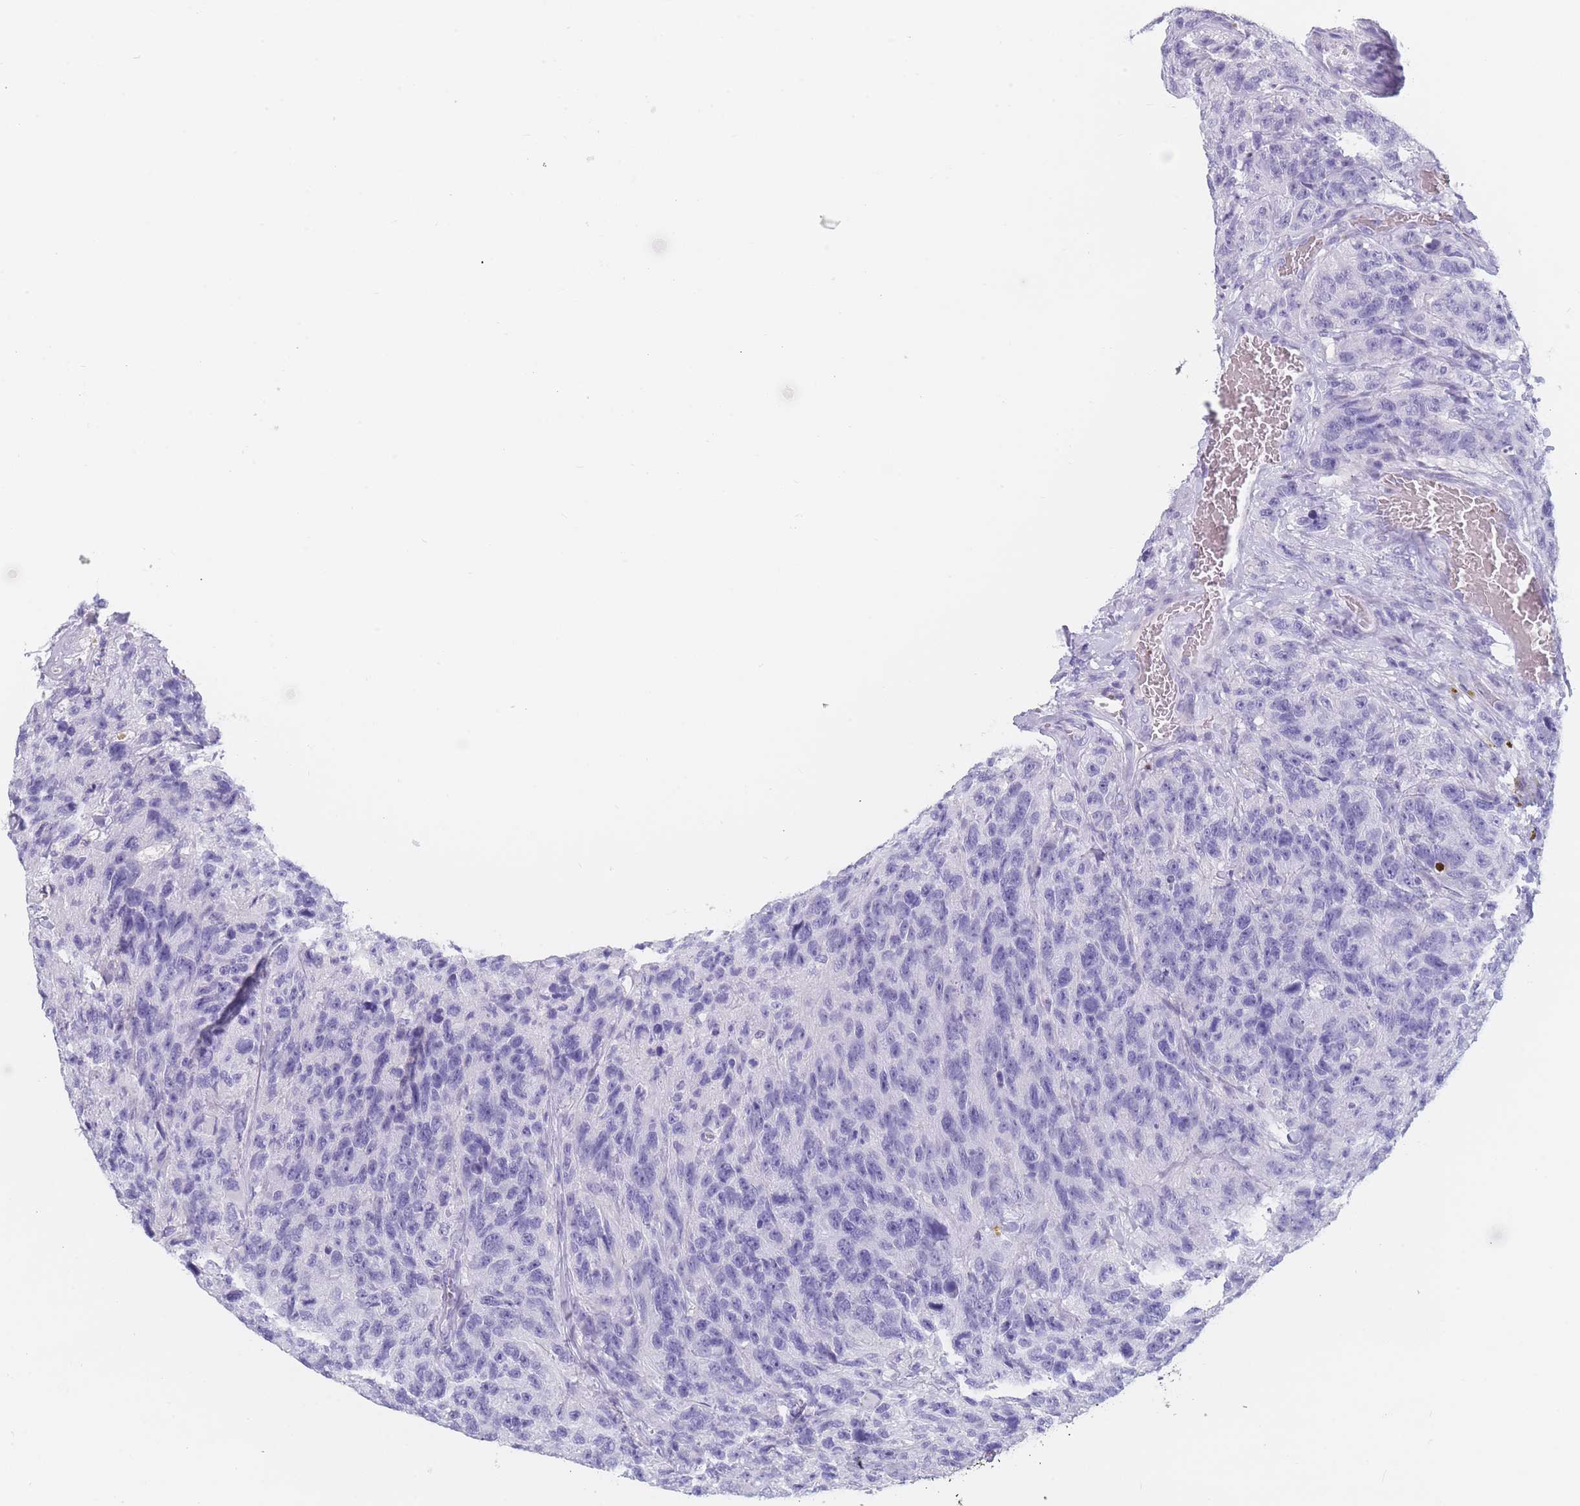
{"staining": {"intensity": "negative", "quantity": "none", "location": "none"}, "tissue": "glioma", "cell_type": "Tumor cells", "image_type": "cancer", "snomed": [{"axis": "morphology", "description": "Glioma, malignant, High grade"}, {"axis": "topography", "description": "Brain"}], "caption": "Tumor cells are negative for brown protein staining in high-grade glioma (malignant).", "gene": "OR5D16", "patient": {"sex": "male", "age": 69}}